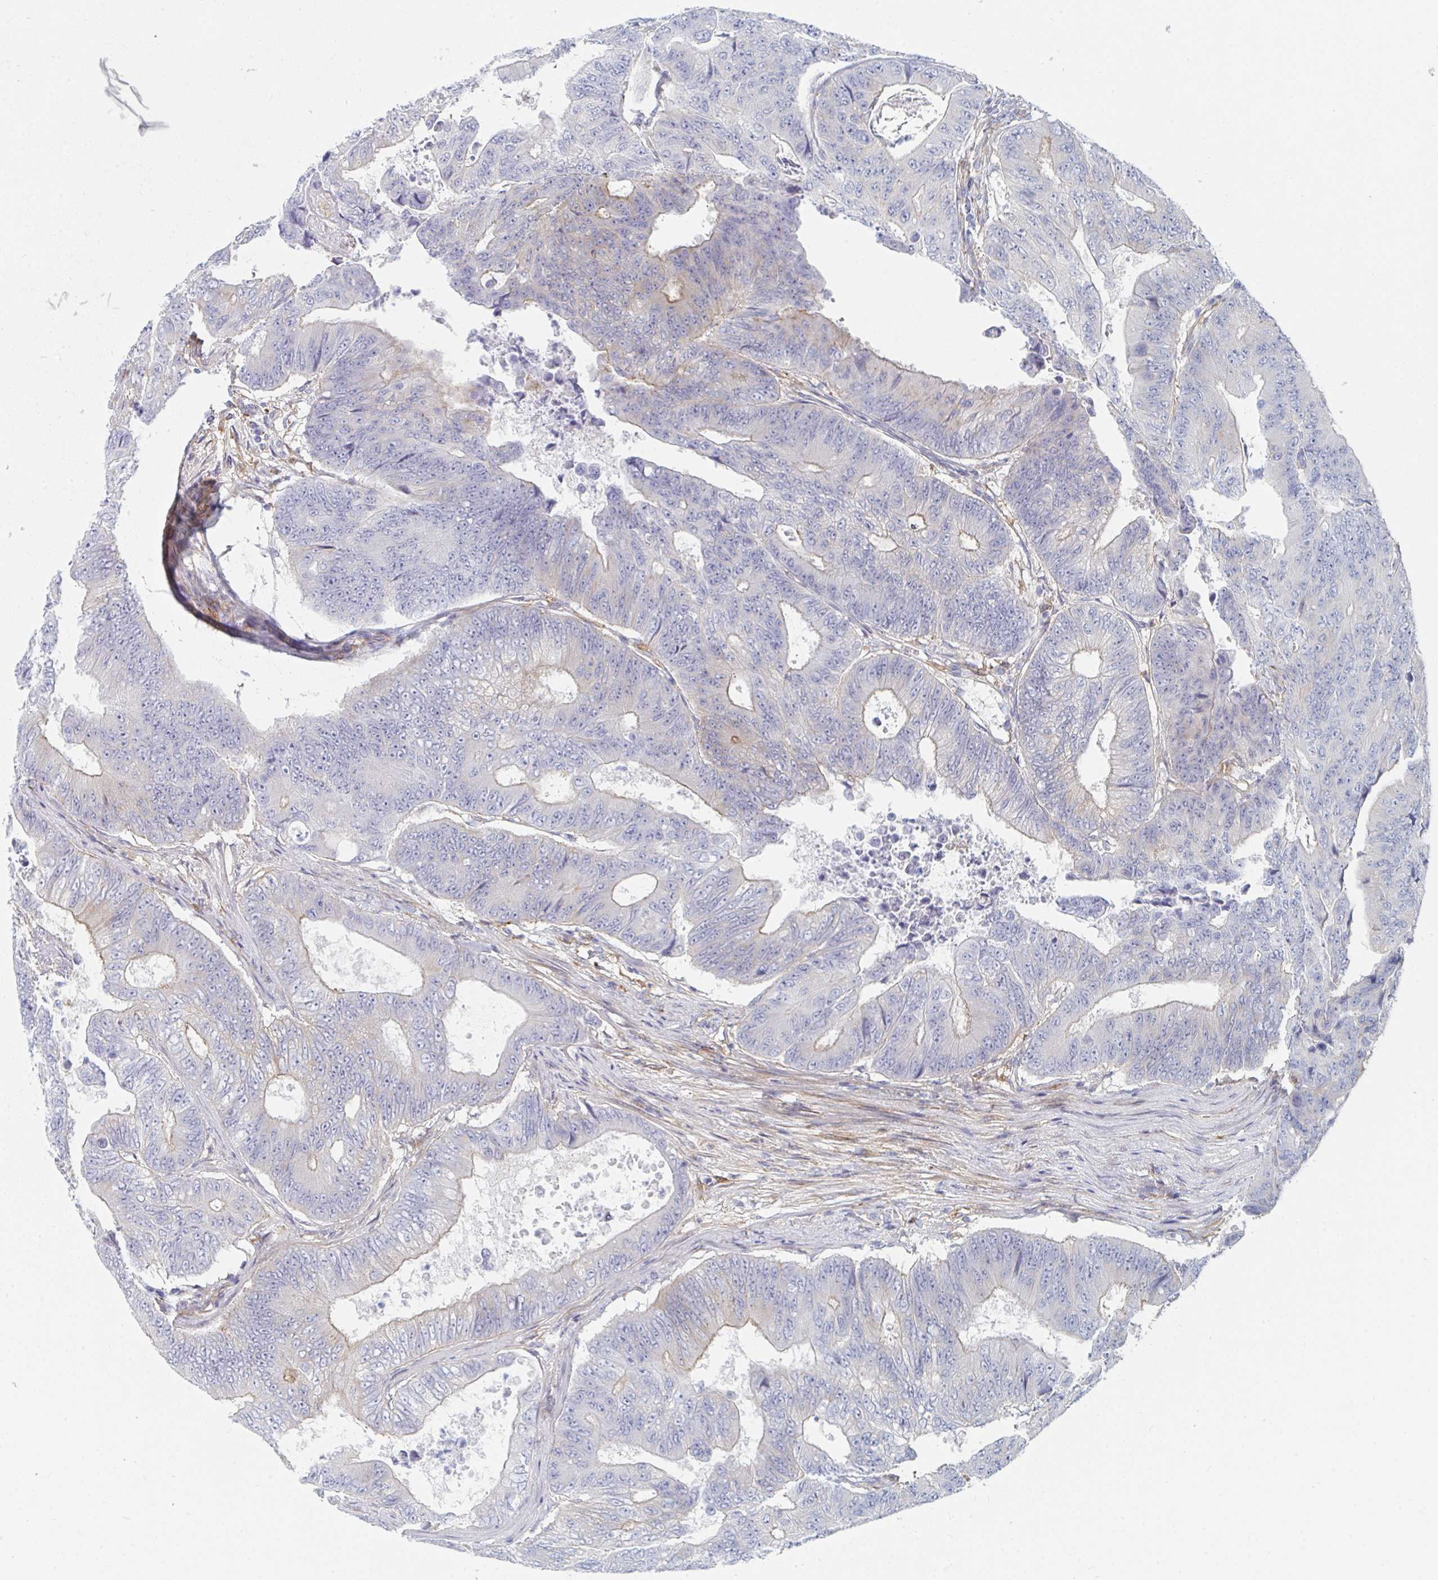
{"staining": {"intensity": "moderate", "quantity": "<25%", "location": "cytoplasmic/membranous"}, "tissue": "colorectal cancer", "cell_type": "Tumor cells", "image_type": "cancer", "snomed": [{"axis": "morphology", "description": "Adenocarcinoma, NOS"}, {"axis": "topography", "description": "Colon"}], "caption": "A micrograph showing moderate cytoplasmic/membranous positivity in approximately <25% of tumor cells in adenocarcinoma (colorectal), as visualized by brown immunohistochemical staining.", "gene": "DAB2", "patient": {"sex": "female", "age": 48}}